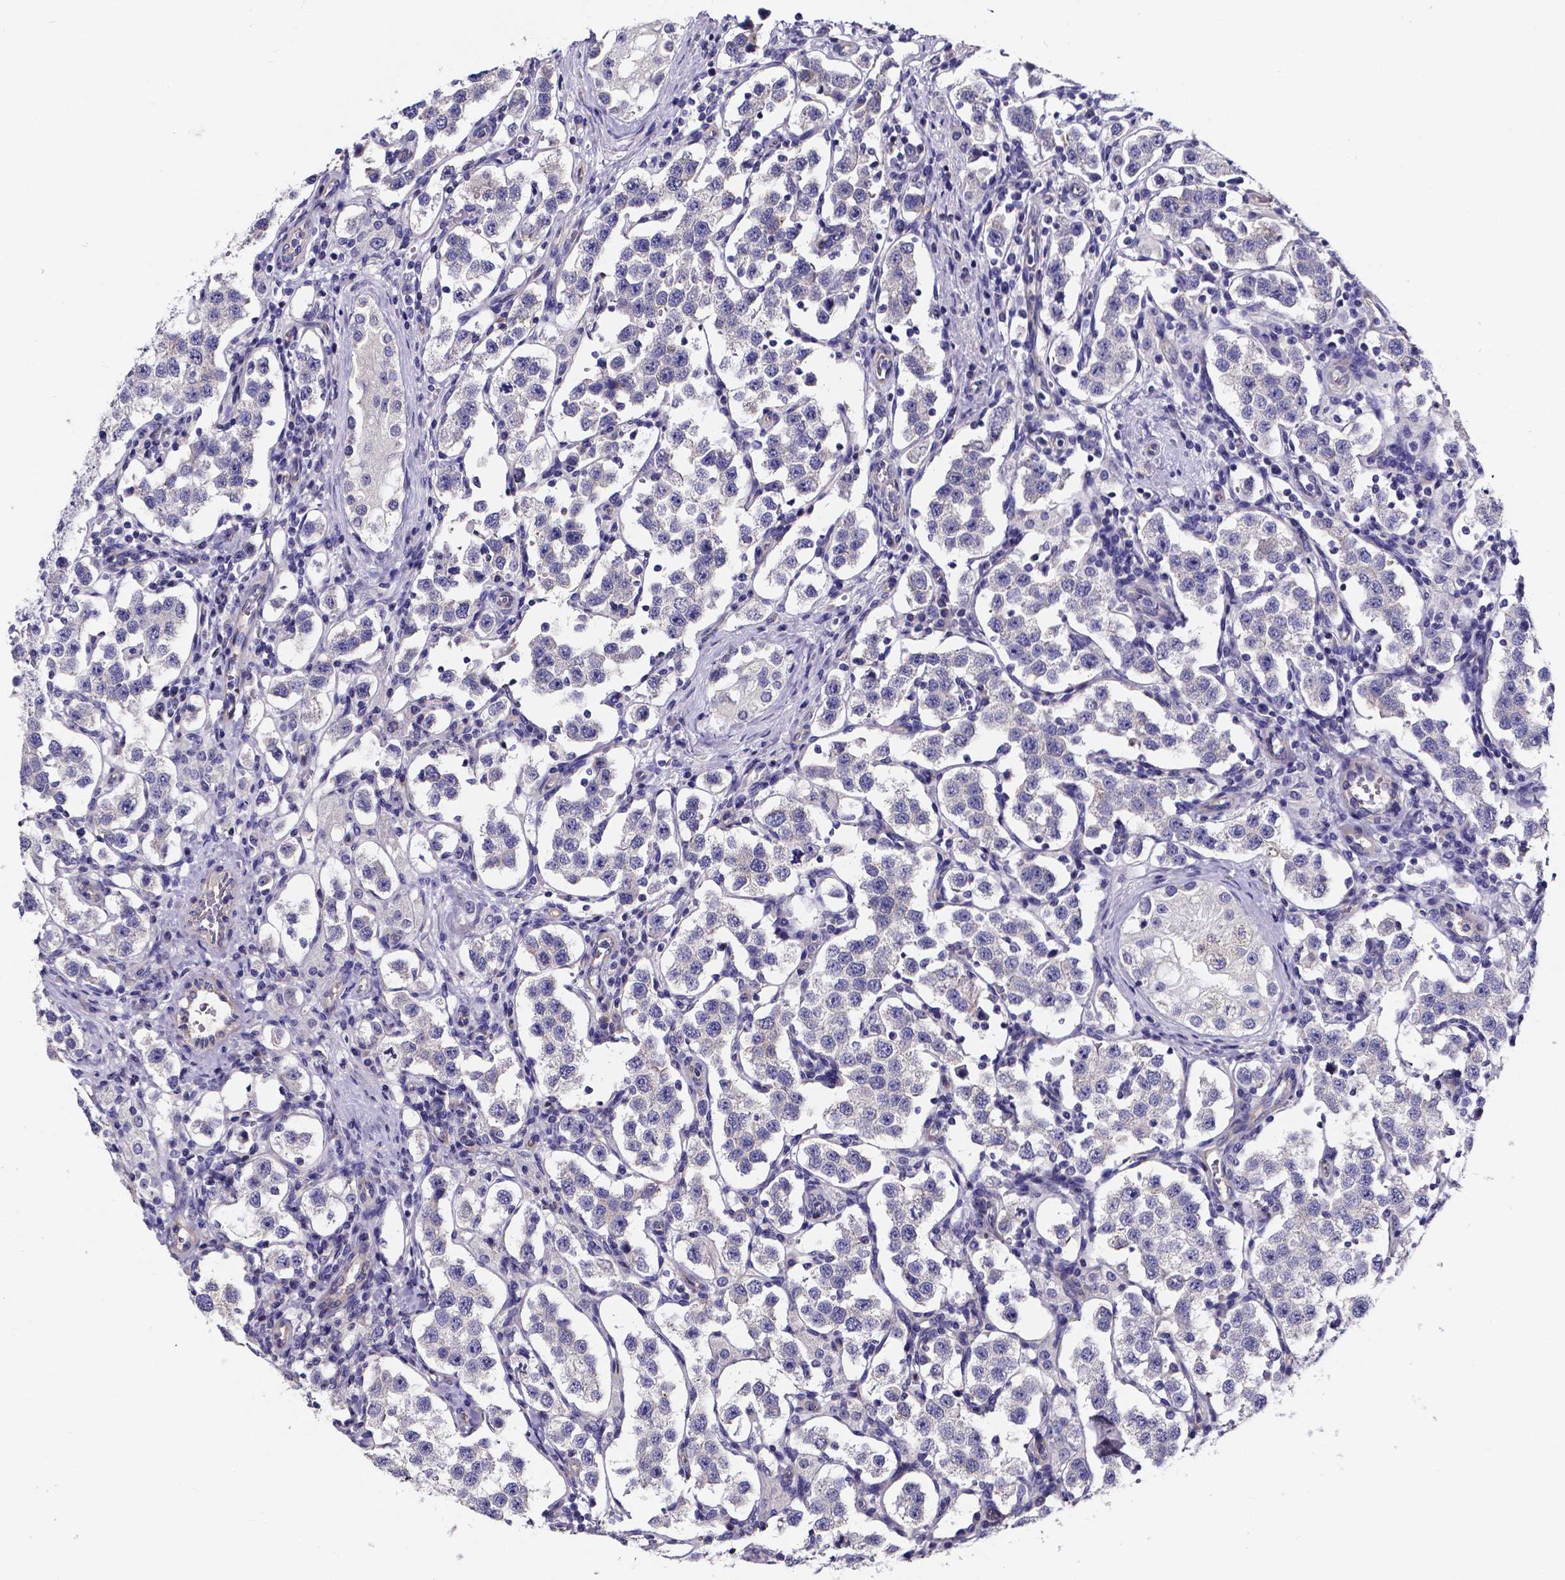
{"staining": {"intensity": "negative", "quantity": "none", "location": "none"}, "tissue": "testis cancer", "cell_type": "Tumor cells", "image_type": "cancer", "snomed": [{"axis": "morphology", "description": "Seminoma, NOS"}, {"axis": "topography", "description": "Testis"}], "caption": "IHC image of testis cancer stained for a protein (brown), which demonstrates no staining in tumor cells. (Brightfield microscopy of DAB (3,3'-diaminobenzidine) IHC at high magnification).", "gene": "CACNG8", "patient": {"sex": "male", "age": 37}}